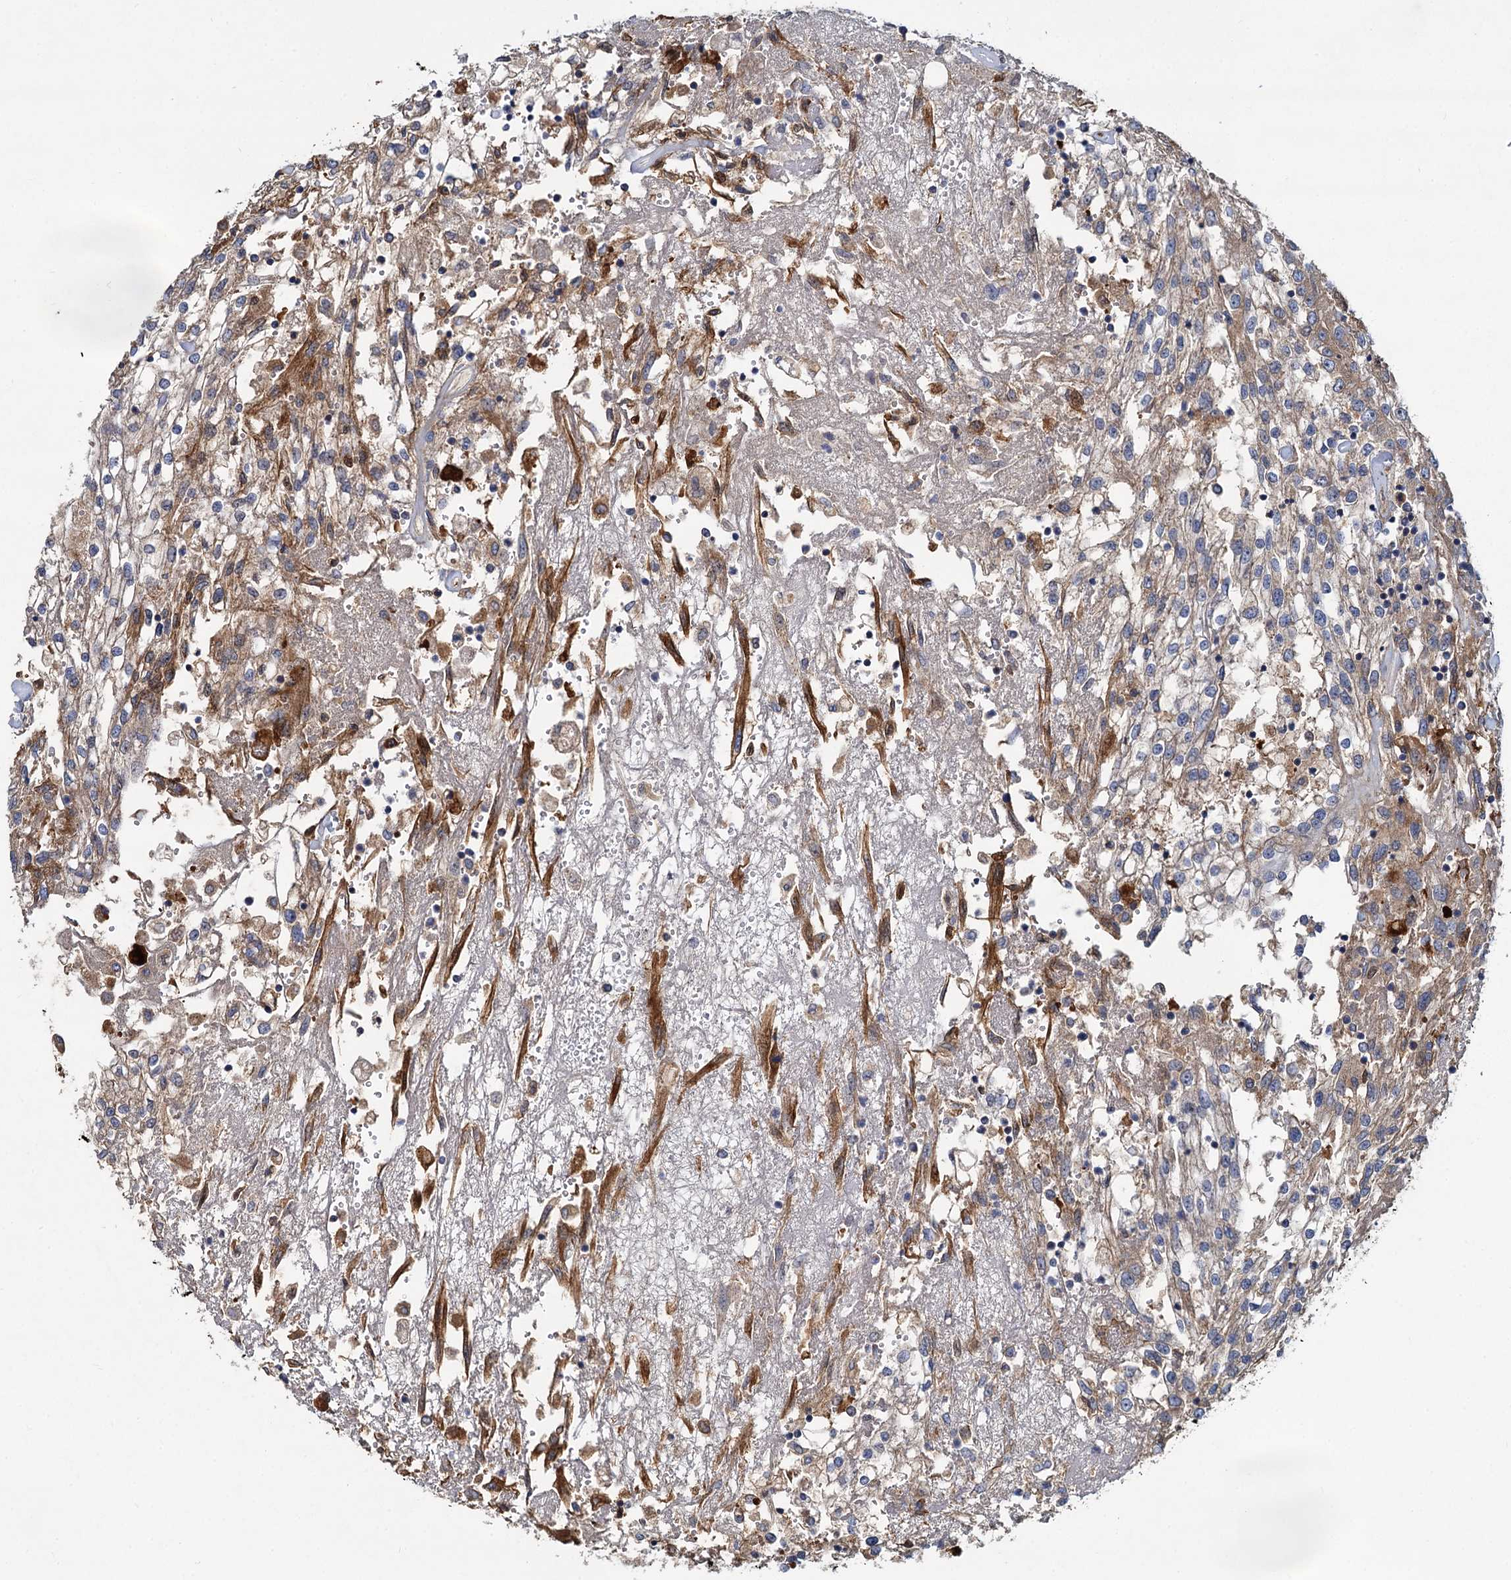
{"staining": {"intensity": "moderate", "quantity": ">75%", "location": "cytoplasmic/membranous"}, "tissue": "renal cancer", "cell_type": "Tumor cells", "image_type": "cancer", "snomed": [{"axis": "morphology", "description": "Adenocarcinoma, NOS"}, {"axis": "topography", "description": "Kidney"}], "caption": "A histopathology image of renal adenocarcinoma stained for a protein exhibits moderate cytoplasmic/membranous brown staining in tumor cells. The staining is performed using DAB brown chromogen to label protein expression. The nuclei are counter-stained blue using hematoxylin.", "gene": "ALKBH7", "patient": {"sex": "female", "age": 52}}